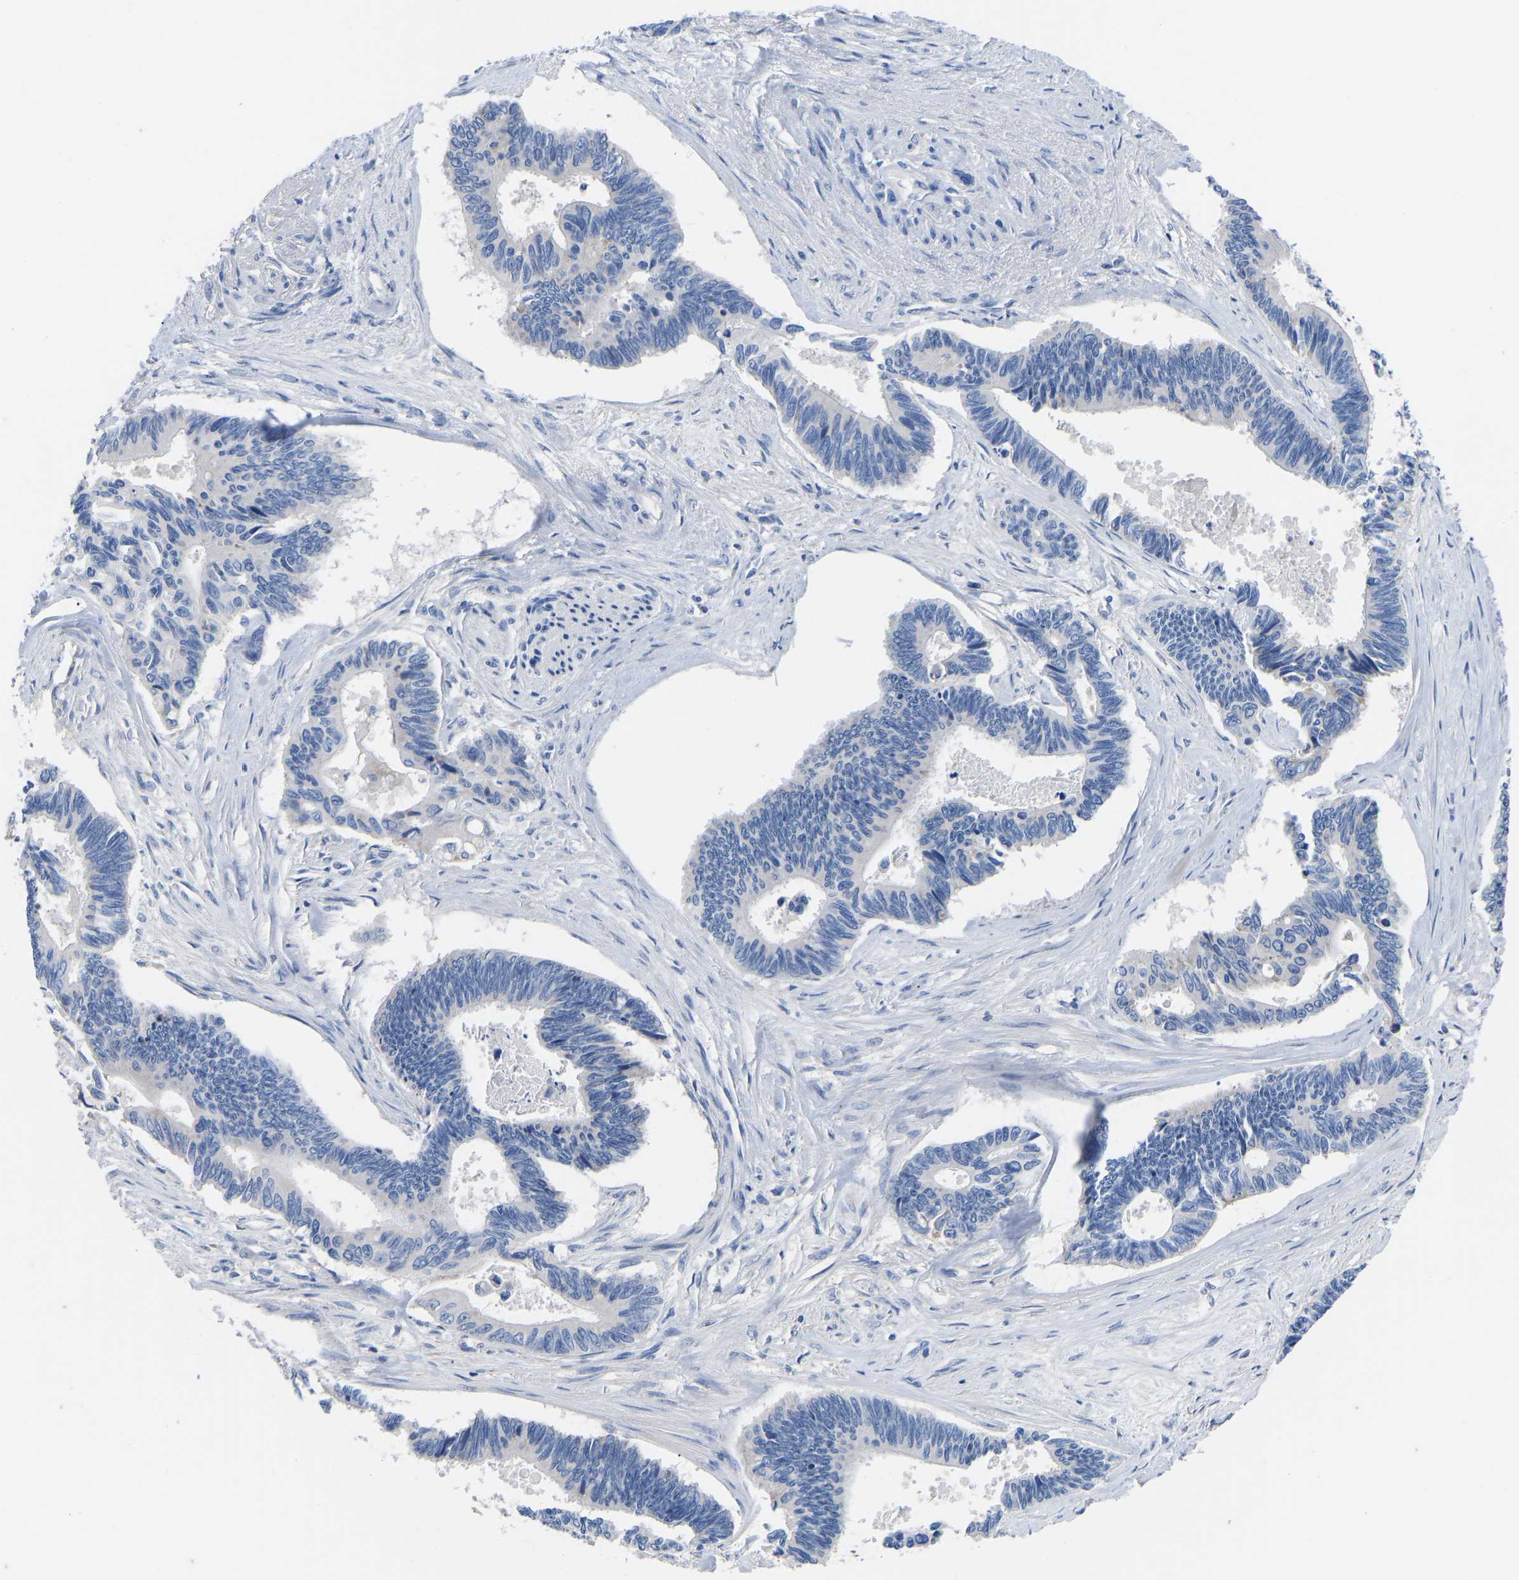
{"staining": {"intensity": "negative", "quantity": "none", "location": "none"}, "tissue": "pancreatic cancer", "cell_type": "Tumor cells", "image_type": "cancer", "snomed": [{"axis": "morphology", "description": "Adenocarcinoma, NOS"}, {"axis": "topography", "description": "Pancreas"}], "caption": "The image reveals no significant positivity in tumor cells of adenocarcinoma (pancreatic). Brightfield microscopy of immunohistochemistry stained with DAB (brown) and hematoxylin (blue), captured at high magnification.", "gene": "OLIG2", "patient": {"sex": "female", "age": 70}}